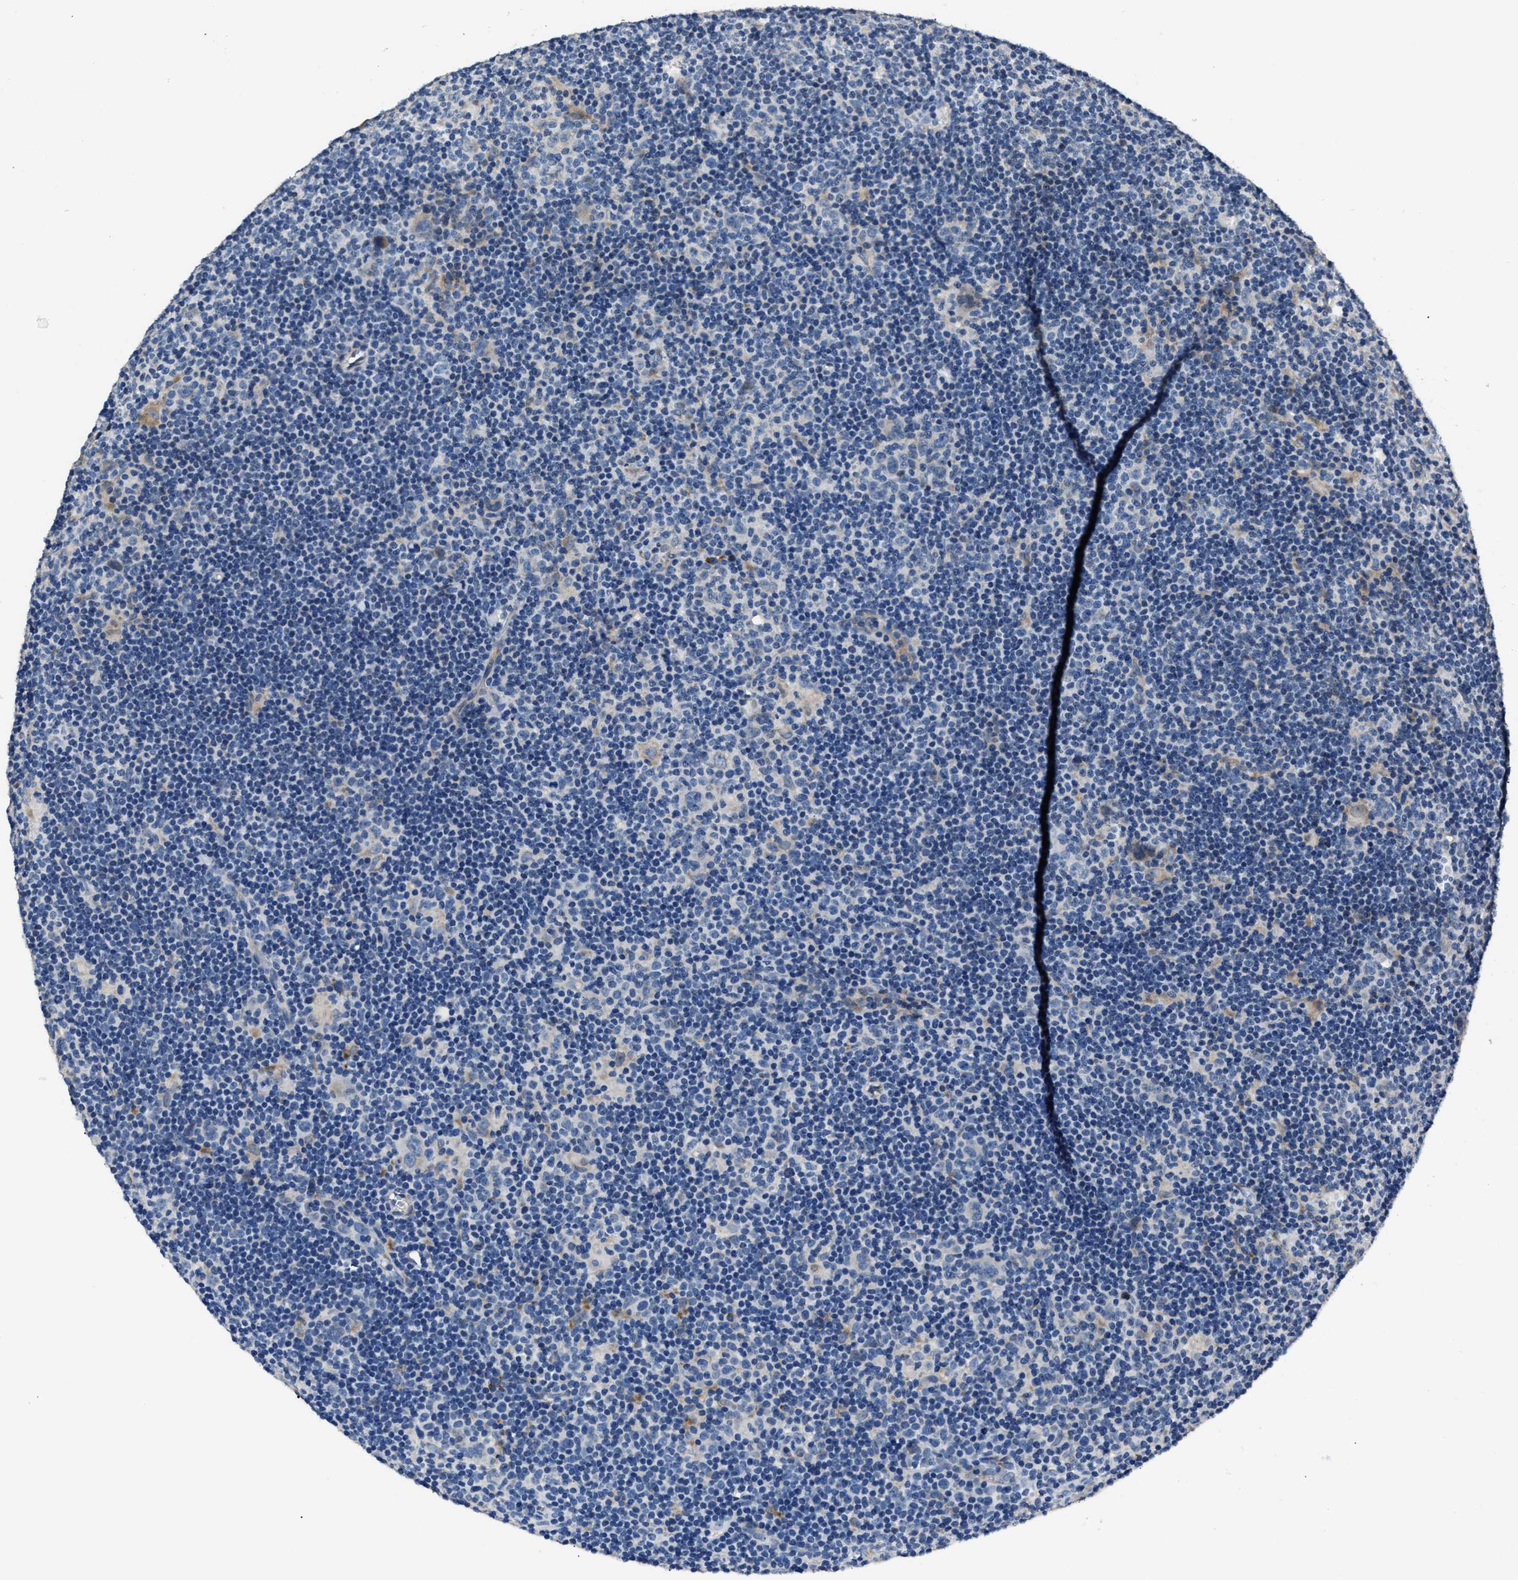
{"staining": {"intensity": "weak", "quantity": "<25%", "location": "cytoplasmic/membranous"}, "tissue": "lymphoma", "cell_type": "Tumor cells", "image_type": "cancer", "snomed": [{"axis": "morphology", "description": "Hodgkin's disease, NOS"}, {"axis": "topography", "description": "Lymph node"}], "caption": "A photomicrograph of human lymphoma is negative for staining in tumor cells. (Stains: DAB (3,3'-diaminobenzidine) immunohistochemistry (IHC) with hematoxylin counter stain, Microscopy: brightfield microscopy at high magnification).", "gene": "DNAJC24", "patient": {"sex": "female", "age": 57}}